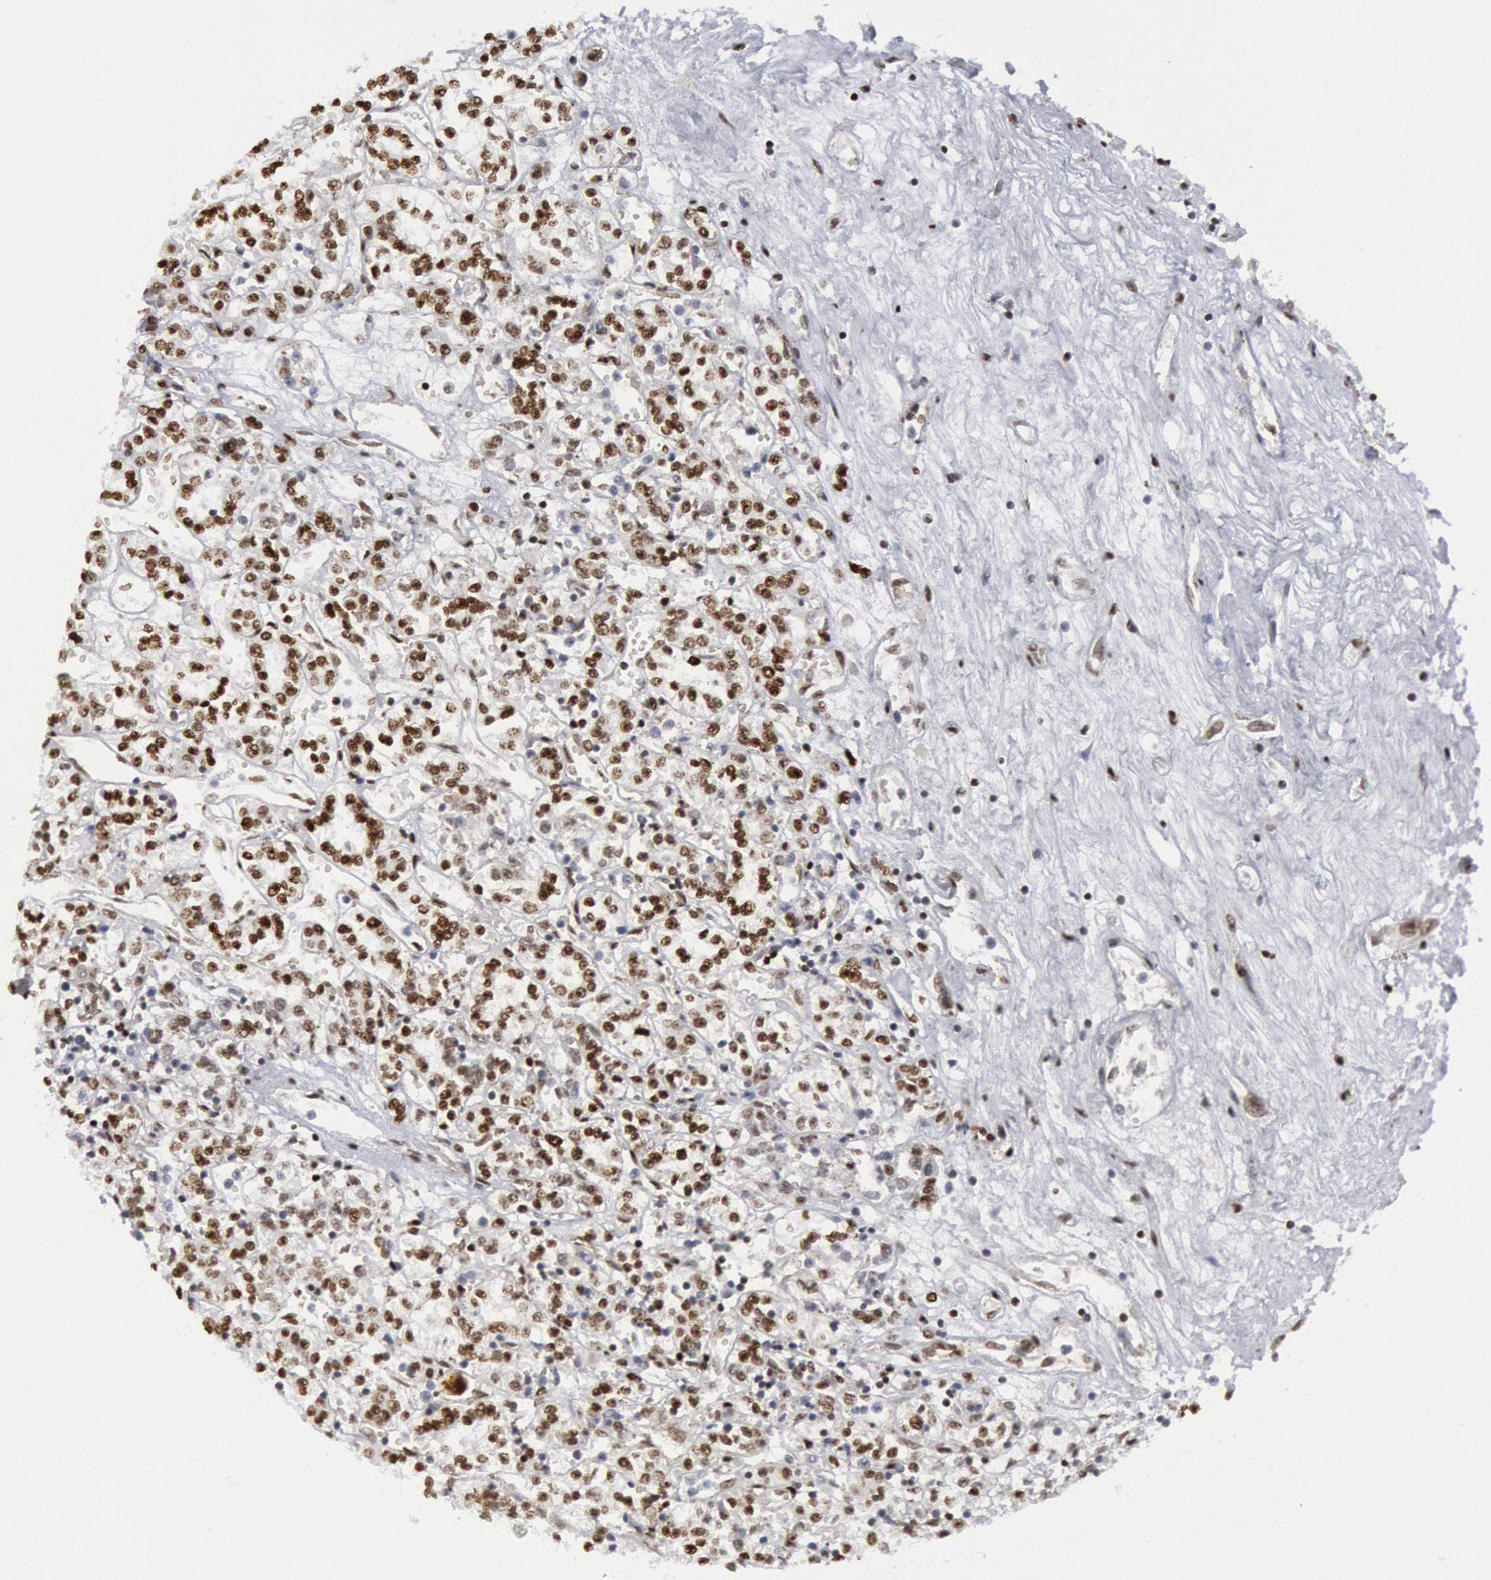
{"staining": {"intensity": "moderate", "quantity": ">75%", "location": "nuclear"}, "tissue": "renal cancer", "cell_type": "Tumor cells", "image_type": "cancer", "snomed": [{"axis": "morphology", "description": "Adenocarcinoma, NOS"}, {"axis": "topography", "description": "Kidney"}], "caption": "Moderate nuclear positivity is seen in about >75% of tumor cells in renal cancer. The staining was performed using DAB, with brown indicating positive protein expression. Nuclei are stained blue with hematoxylin.", "gene": "MECP2", "patient": {"sex": "female", "age": 76}}